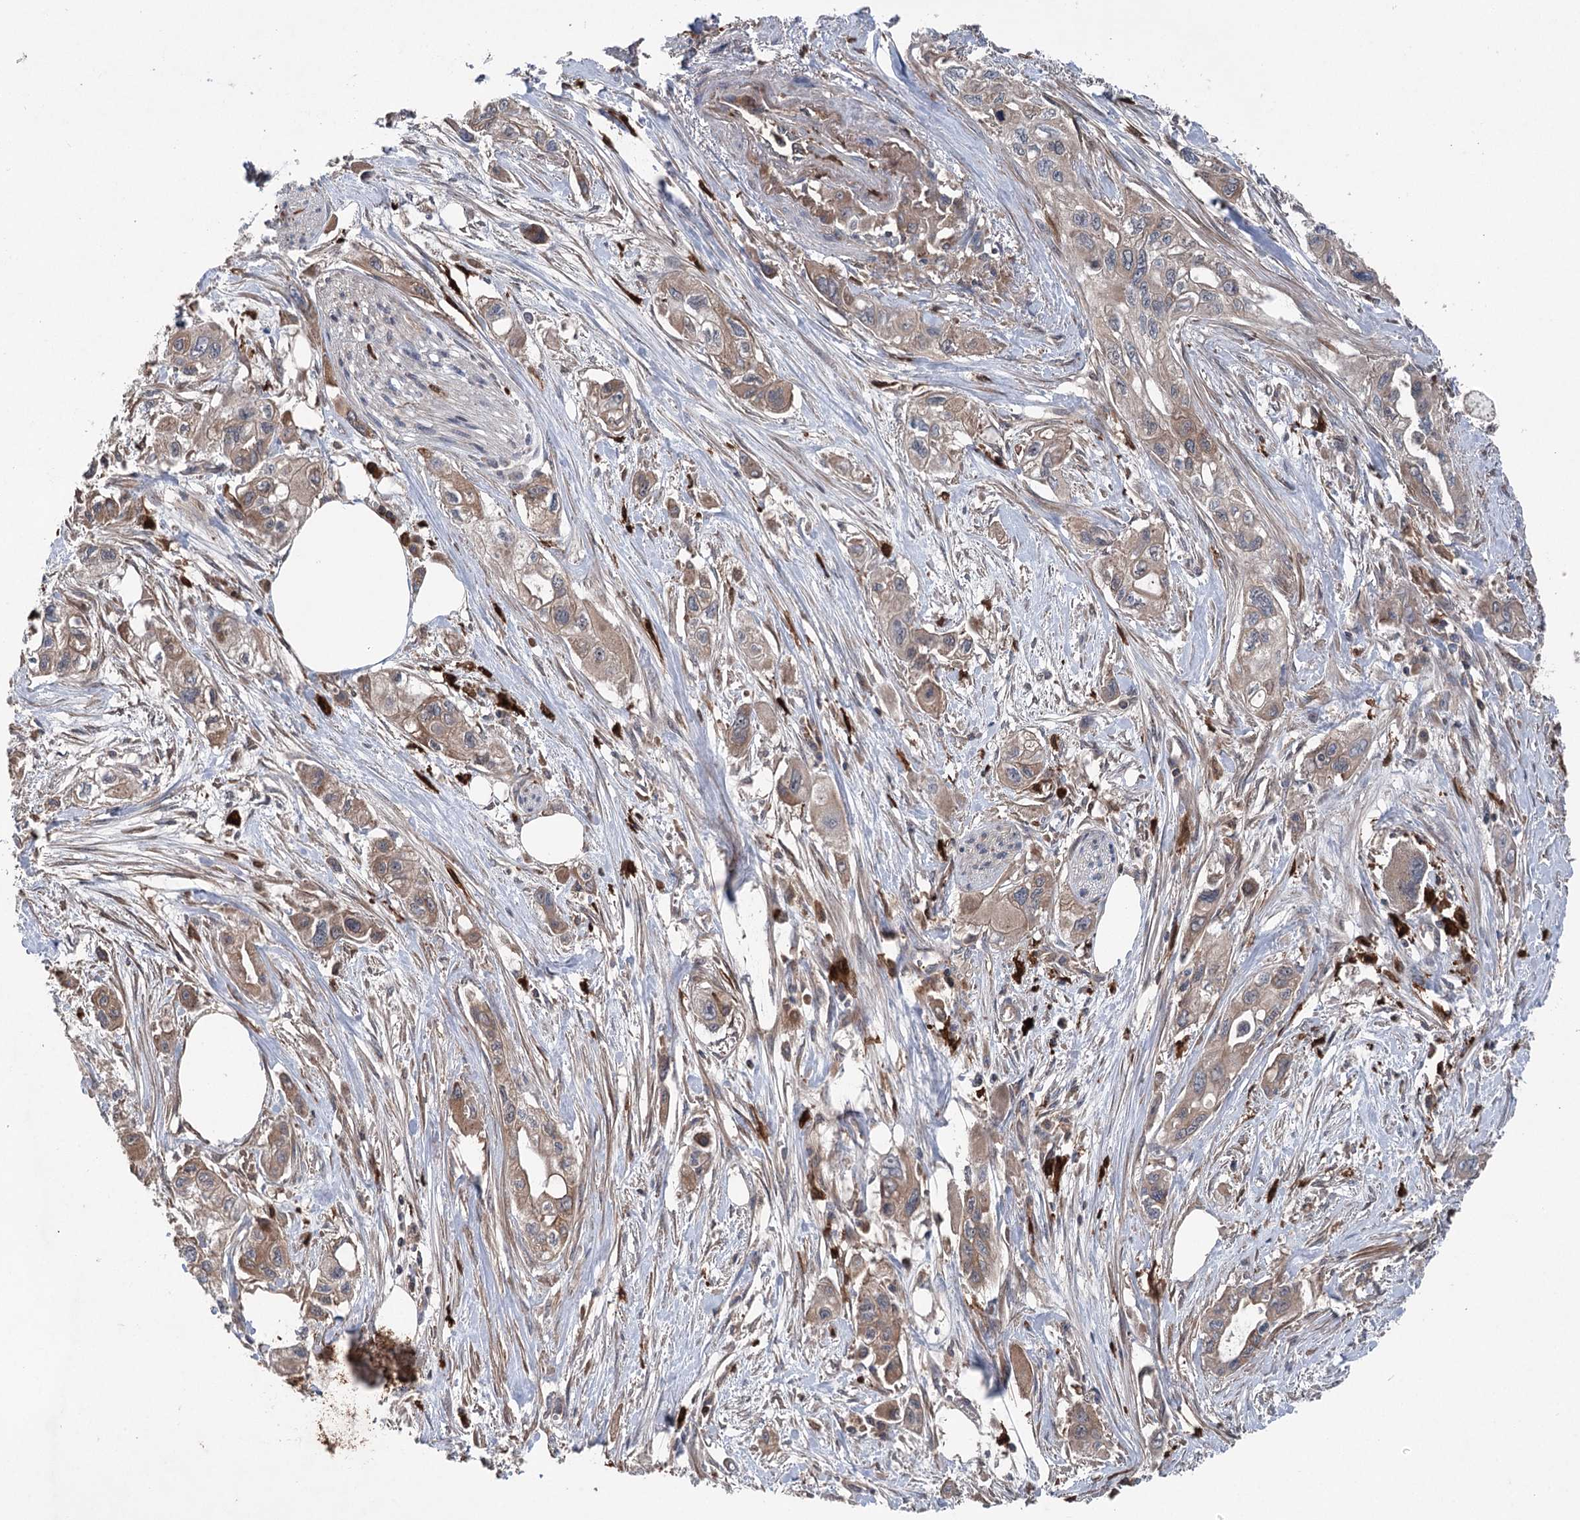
{"staining": {"intensity": "moderate", "quantity": "25%-75%", "location": "cytoplasmic/membranous"}, "tissue": "pancreatic cancer", "cell_type": "Tumor cells", "image_type": "cancer", "snomed": [{"axis": "morphology", "description": "Adenocarcinoma, NOS"}, {"axis": "topography", "description": "Pancreas"}], "caption": "Immunohistochemical staining of human pancreatic adenocarcinoma demonstrates moderate cytoplasmic/membranous protein positivity in approximately 25%-75% of tumor cells.", "gene": "PPP1R21", "patient": {"sex": "male", "age": 75}}